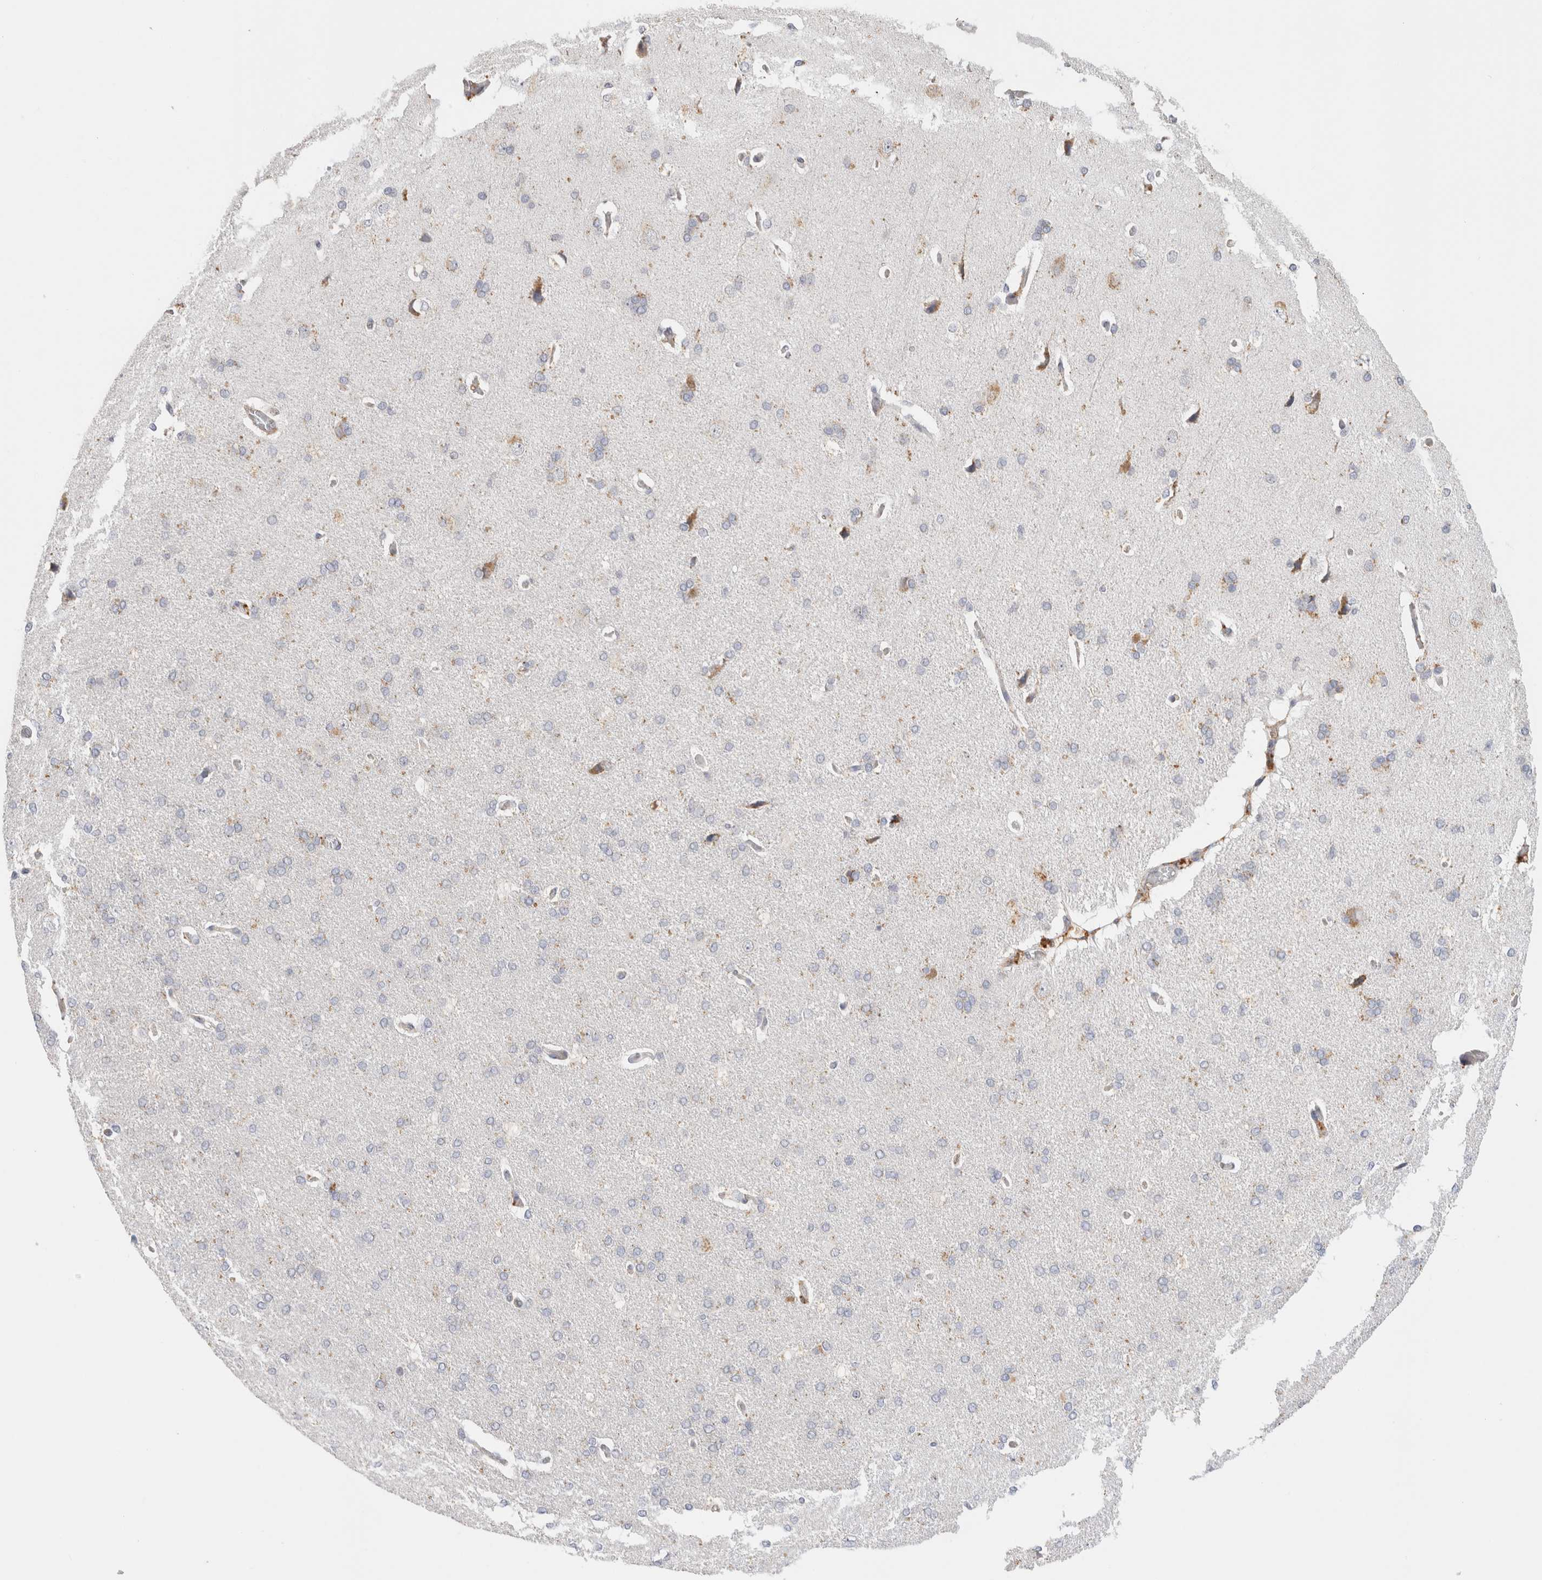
{"staining": {"intensity": "weak", "quantity": ">75%", "location": "cytoplasmic/membranous"}, "tissue": "cerebral cortex", "cell_type": "Endothelial cells", "image_type": "normal", "snomed": [{"axis": "morphology", "description": "Normal tissue, NOS"}, {"axis": "topography", "description": "Cerebral cortex"}], "caption": "Protein analysis of unremarkable cerebral cortex exhibits weak cytoplasmic/membranous positivity in approximately >75% of endothelial cells.", "gene": "GNS", "patient": {"sex": "male", "age": 62}}